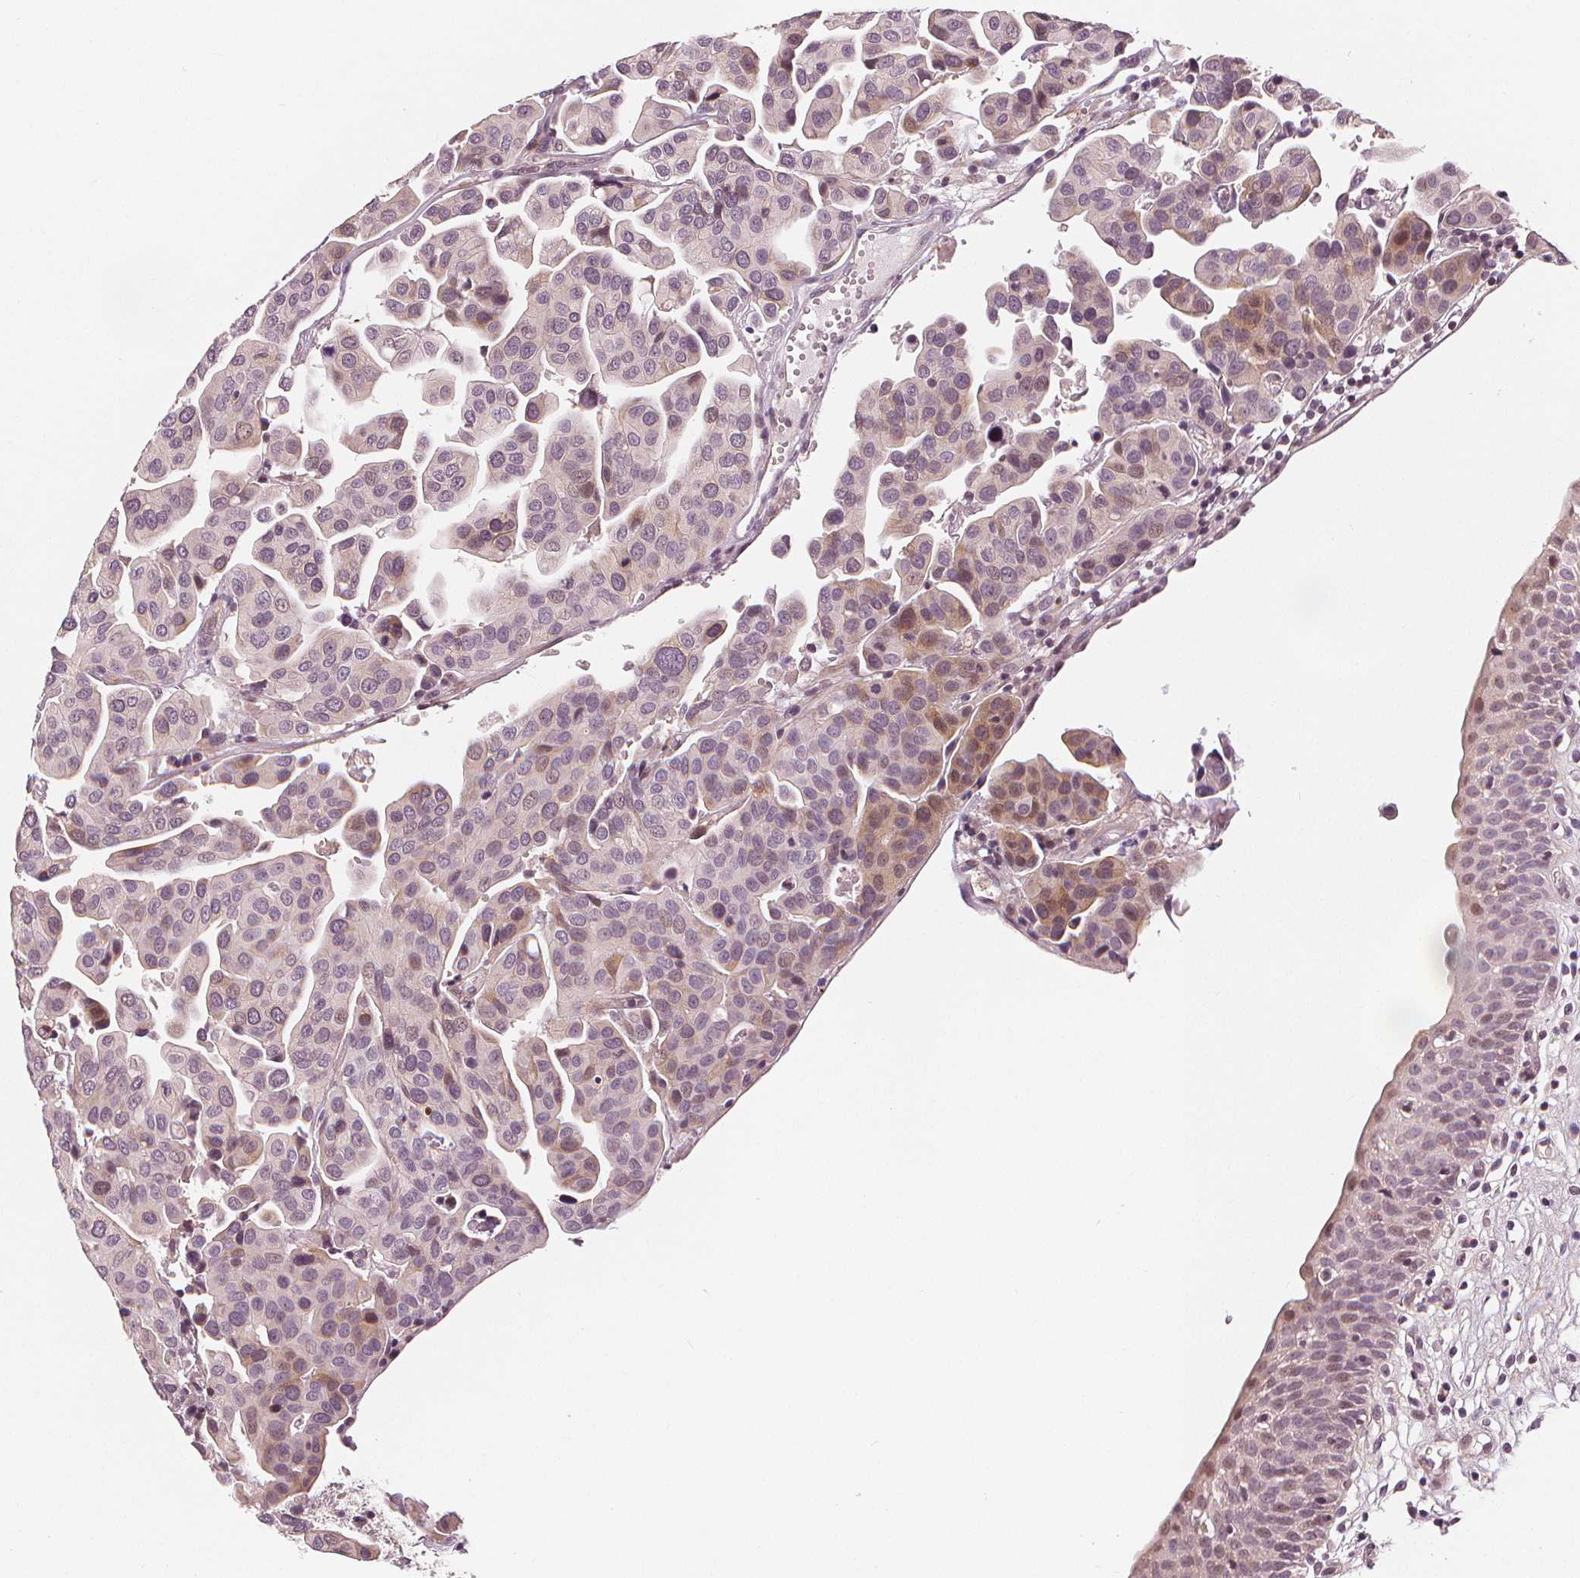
{"staining": {"intensity": "weak", "quantity": "<25%", "location": "nuclear"}, "tissue": "renal cancer", "cell_type": "Tumor cells", "image_type": "cancer", "snomed": [{"axis": "morphology", "description": "Adenocarcinoma, NOS"}, {"axis": "topography", "description": "Urinary bladder"}], "caption": "Image shows no significant protein positivity in tumor cells of adenocarcinoma (renal).", "gene": "SLC34A1", "patient": {"sex": "male", "age": 61}}